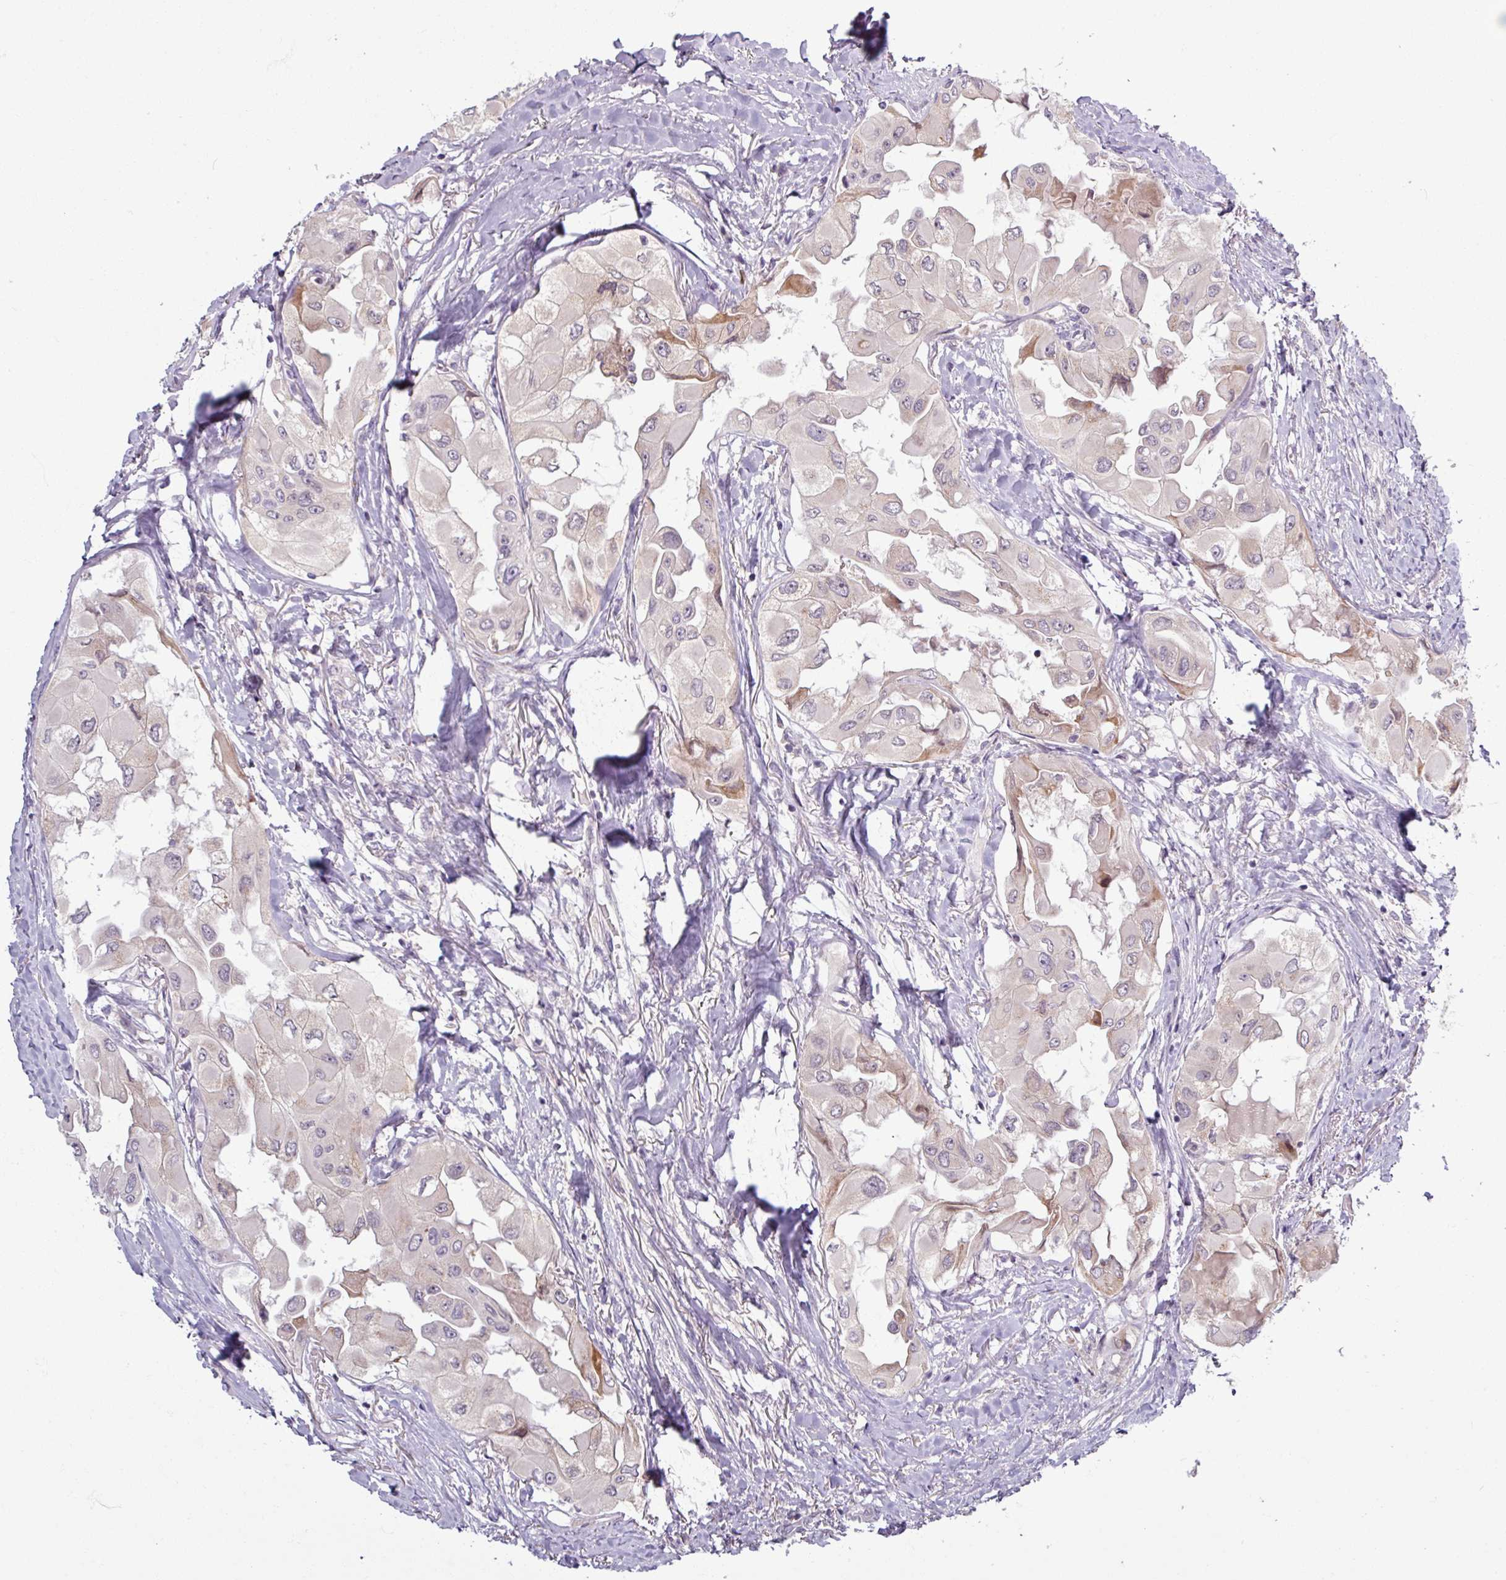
{"staining": {"intensity": "weak", "quantity": "25%-75%", "location": "cytoplasmic/membranous"}, "tissue": "thyroid cancer", "cell_type": "Tumor cells", "image_type": "cancer", "snomed": [{"axis": "morphology", "description": "Normal tissue, NOS"}, {"axis": "morphology", "description": "Papillary adenocarcinoma, NOS"}, {"axis": "topography", "description": "Thyroid gland"}], "caption": "Protein expression analysis of human thyroid cancer (papillary adenocarcinoma) reveals weak cytoplasmic/membranous staining in approximately 25%-75% of tumor cells.", "gene": "OGFOD3", "patient": {"sex": "female", "age": 59}}